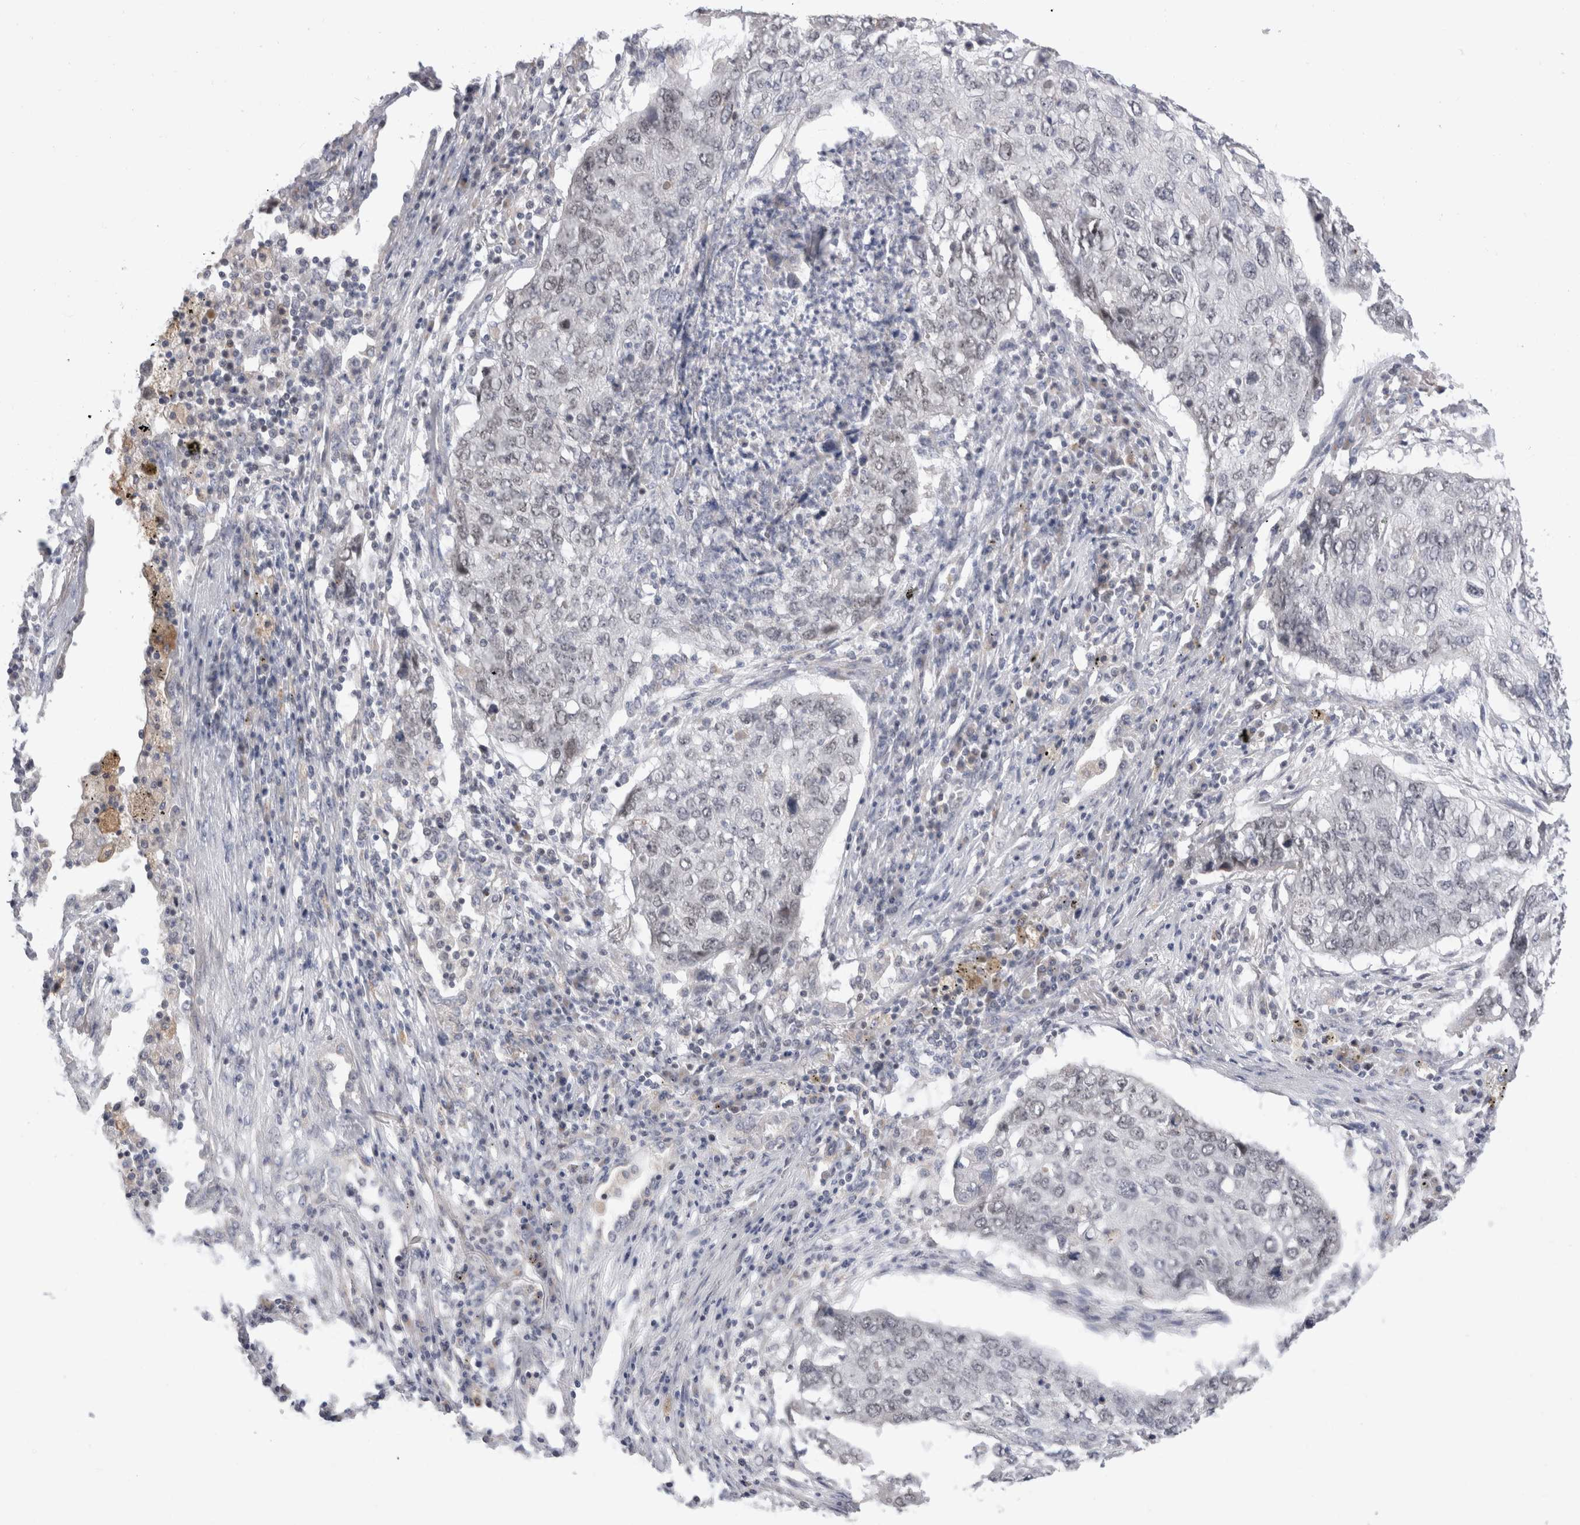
{"staining": {"intensity": "negative", "quantity": "none", "location": "none"}, "tissue": "lung cancer", "cell_type": "Tumor cells", "image_type": "cancer", "snomed": [{"axis": "morphology", "description": "Squamous cell carcinoma, NOS"}, {"axis": "topography", "description": "Lung"}], "caption": "The image reveals no significant expression in tumor cells of squamous cell carcinoma (lung).", "gene": "SYTL5", "patient": {"sex": "female", "age": 63}}